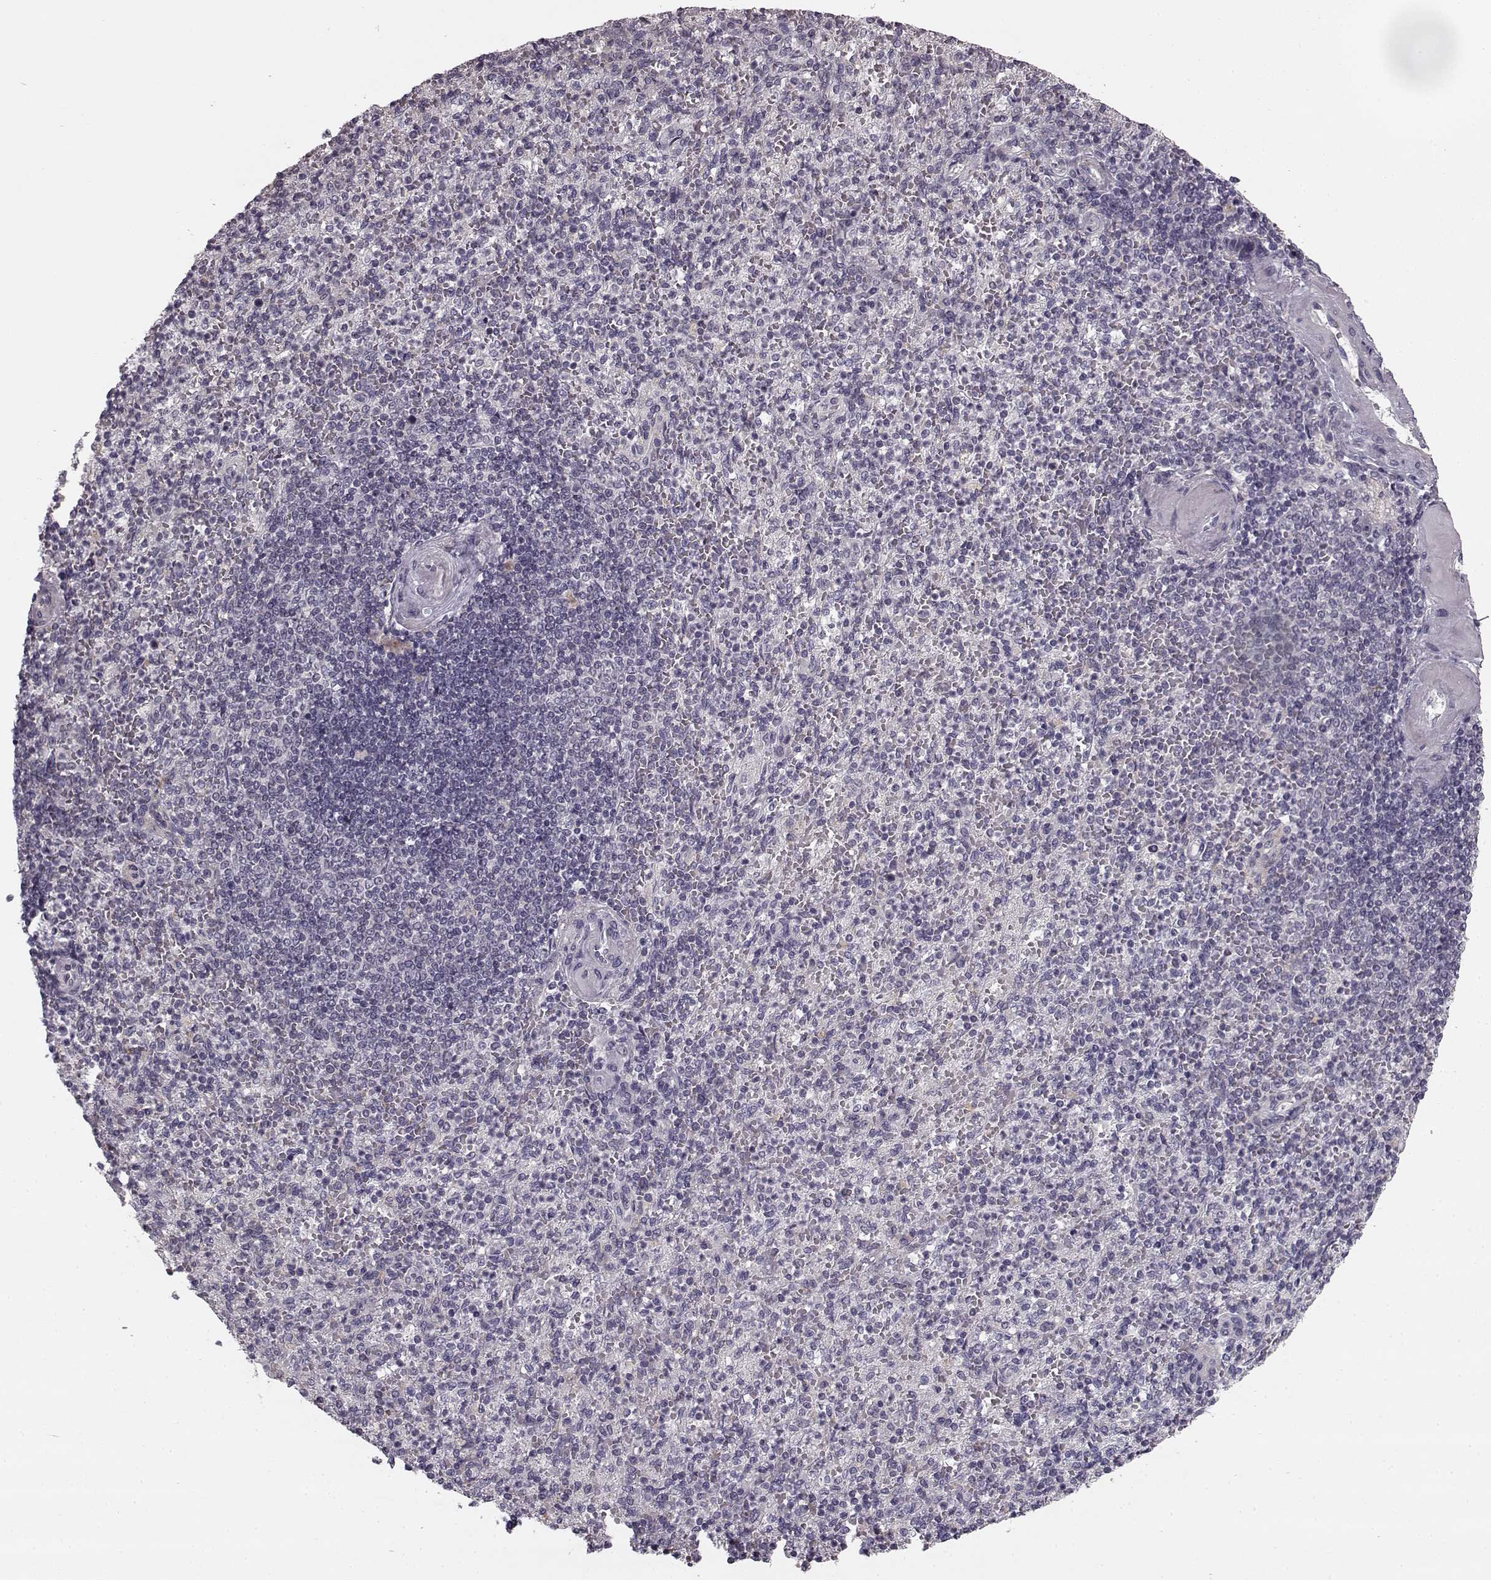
{"staining": {"intensity": "weak", "quantity": "<25%", "location": "cytoplasmic/membranous"}, "tissue": "spleen", "cell_type": "Cells in red pulp", "image_type": "normal", "snomed": [{"axis": "morphology", "description": "Normal tissue, NOS"}, {"axis": "topography", "description": "Spleen"}], "caption": "The photomicrograph demonstrates no significant positivity in cells in red pulp of spleen. (DAB (3,3'-diaminobenzidine) immunohistochemistry (IHC), high magnification).", "gene": "HMMR", "patient": {"sex": "female", "age": 74}}